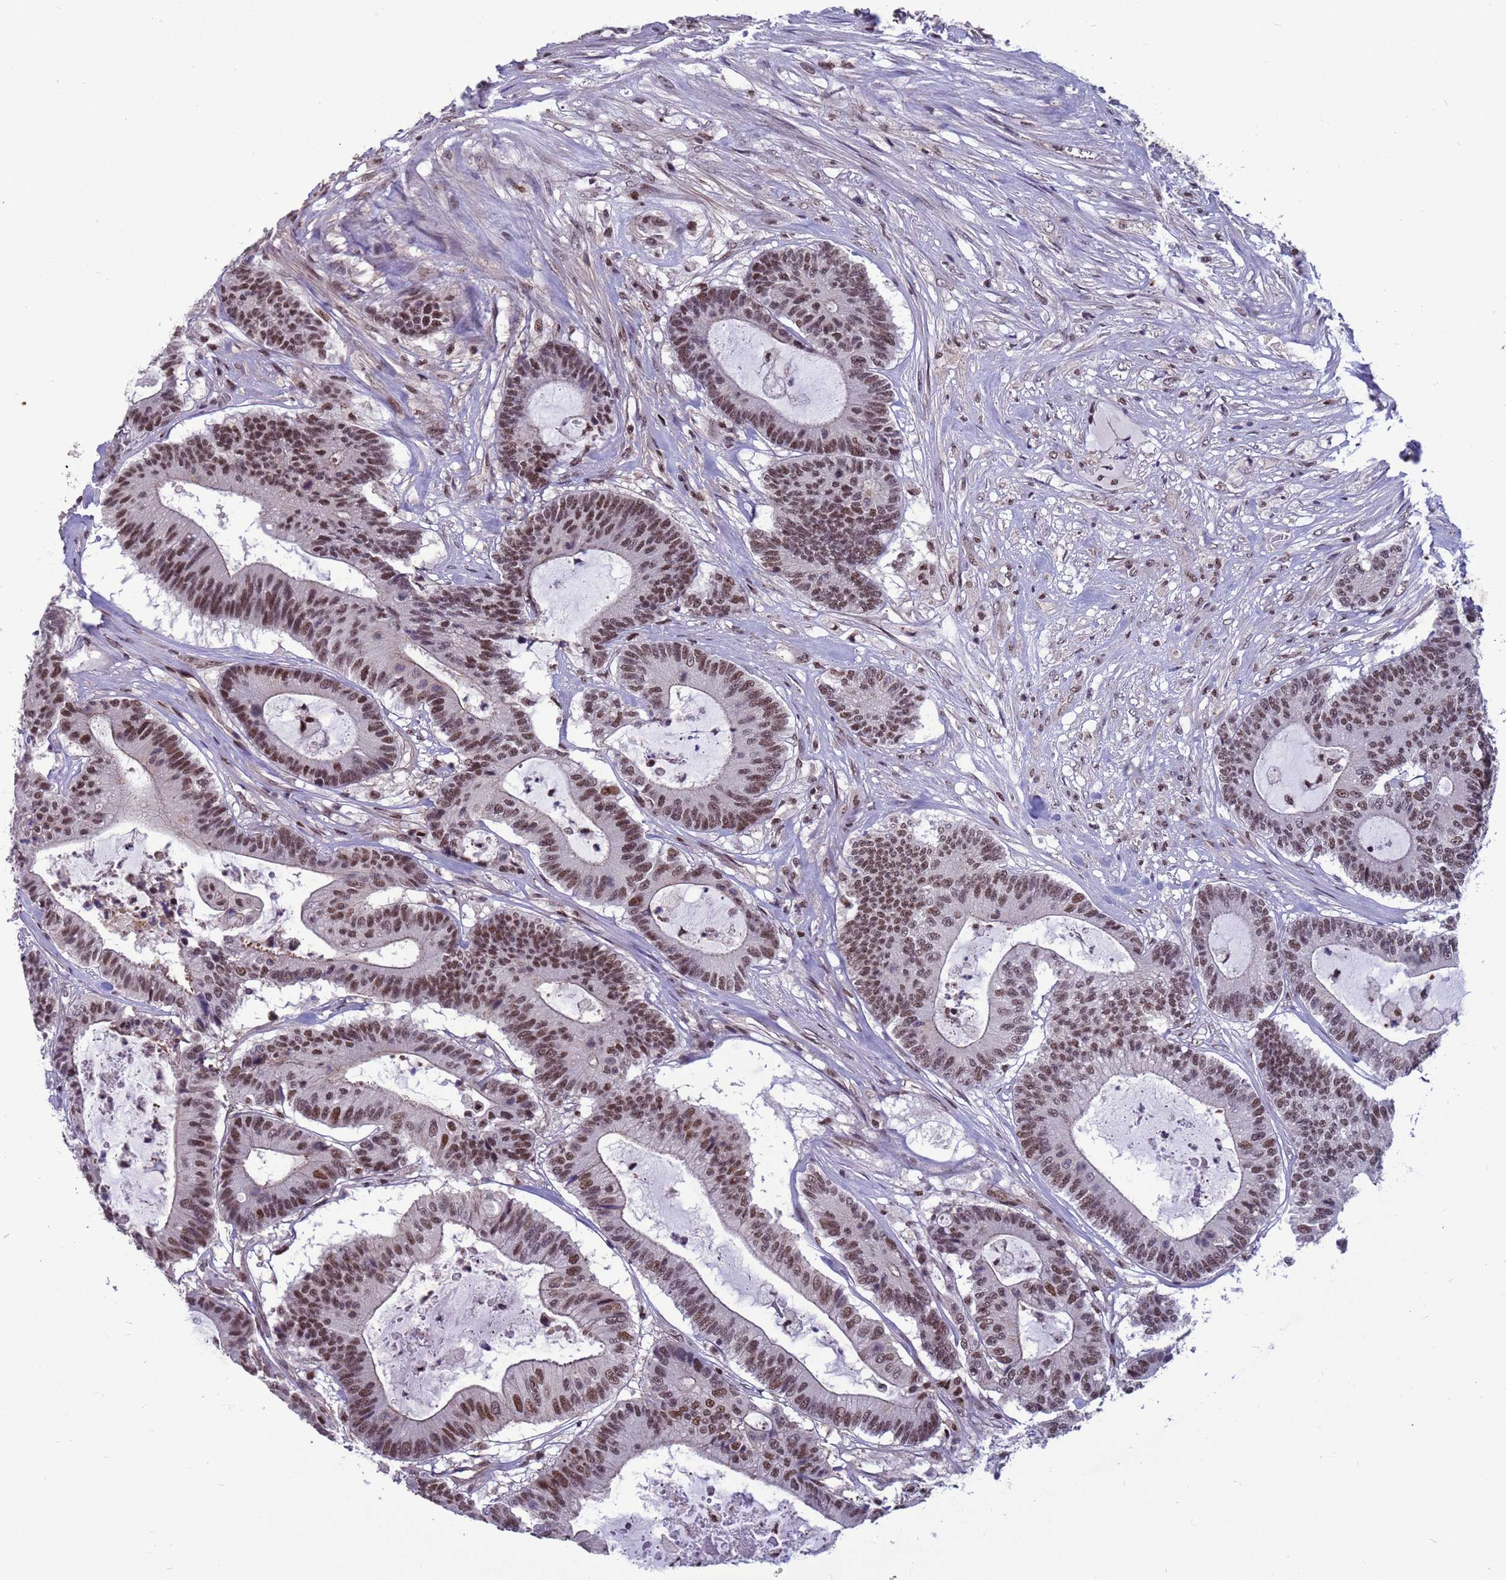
{"staining": {"intensity": "moderate", "quantity": ">75%", "location": "nuclear"}, "tissue": "colorectal cancer", "cell_type": "Tumor cells", "image_type": "cancer", "snomed": [{"axis": "morphology", "description": "Adenocarcinoma, NOS"}, {"axis": "topography", "description": "Colon"}], "caption": "A histopathology image of human colorectal cancer stained for a protein demonstrates moderate nuclear brown staining in tumor cells. The protein is stained brown, and the nuclei are stained in blue (DAB (3,3'-diaminobenzidine) IHC with brightfield microscopy, high magnification).", "gene": "NSL1", "patient": {"sex": "female", "age": 84}}